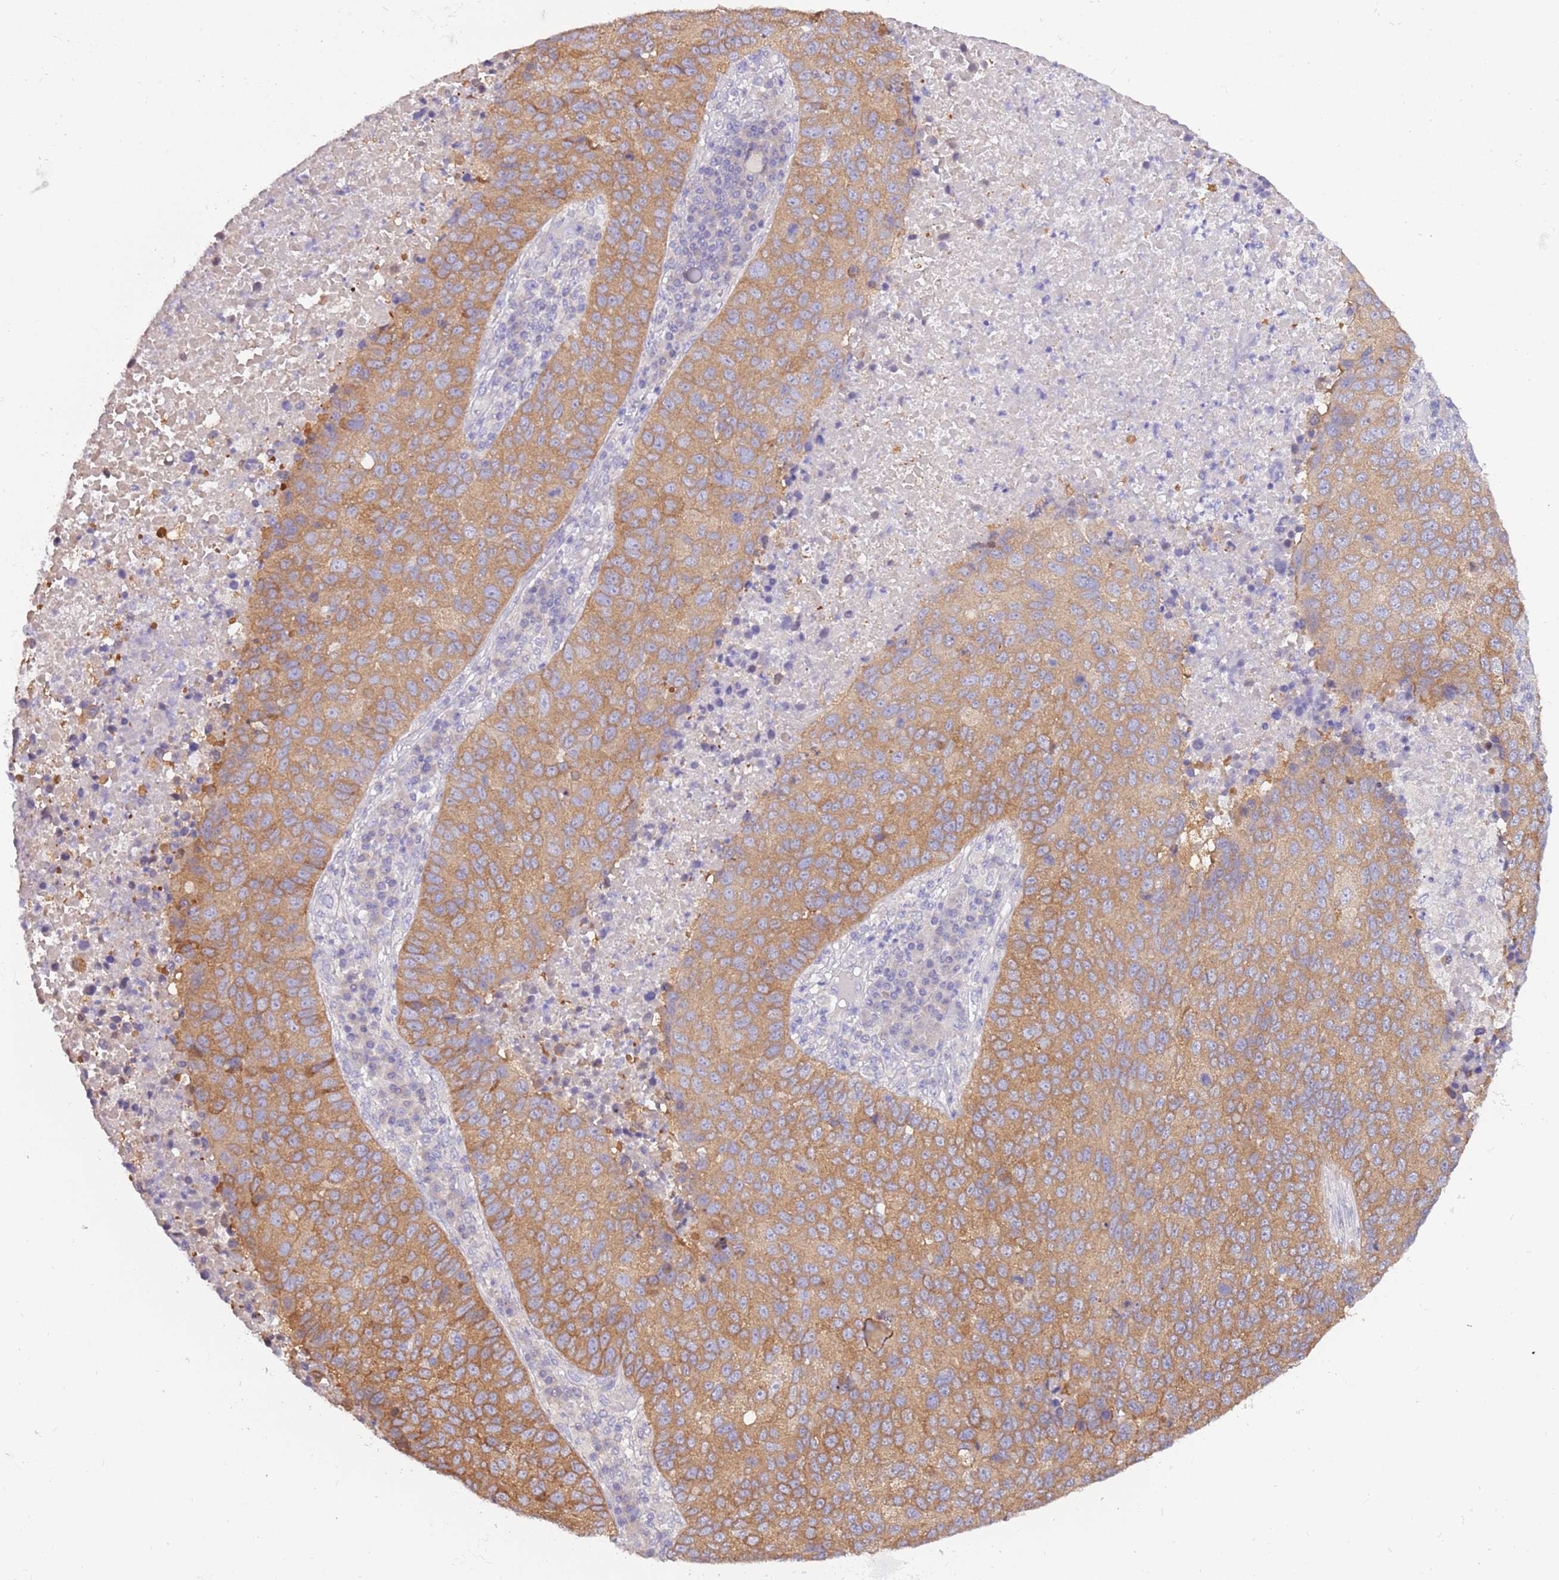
{"staining": {"intensity": "moderate", "quantity": ">75%", "location": "cytoplasmic/membranous"}, "tissue": "lung cancer", "cell_type": "Tumor cells", "image_type": "cancer", "snomed": [{"axis": "morphology", "description": "Squamous cell carcinoma, NOS"}, {"axis": "topography", "description": "Lung"}], "caption": "The image shows immunohistochemical staining of squamous cell carcinoma (lung). There is moderate cytoplasmic/membranous staining is present in about >75% of tumor cells. The staining is performed using DAB (3,3'-diaminobenzidine) brown chromogen to label protein expression. The nuclei are counter-stained blue using hematoxylin.", "gene": "STIP1", "patient": {"sex": "male", "age": 73}}